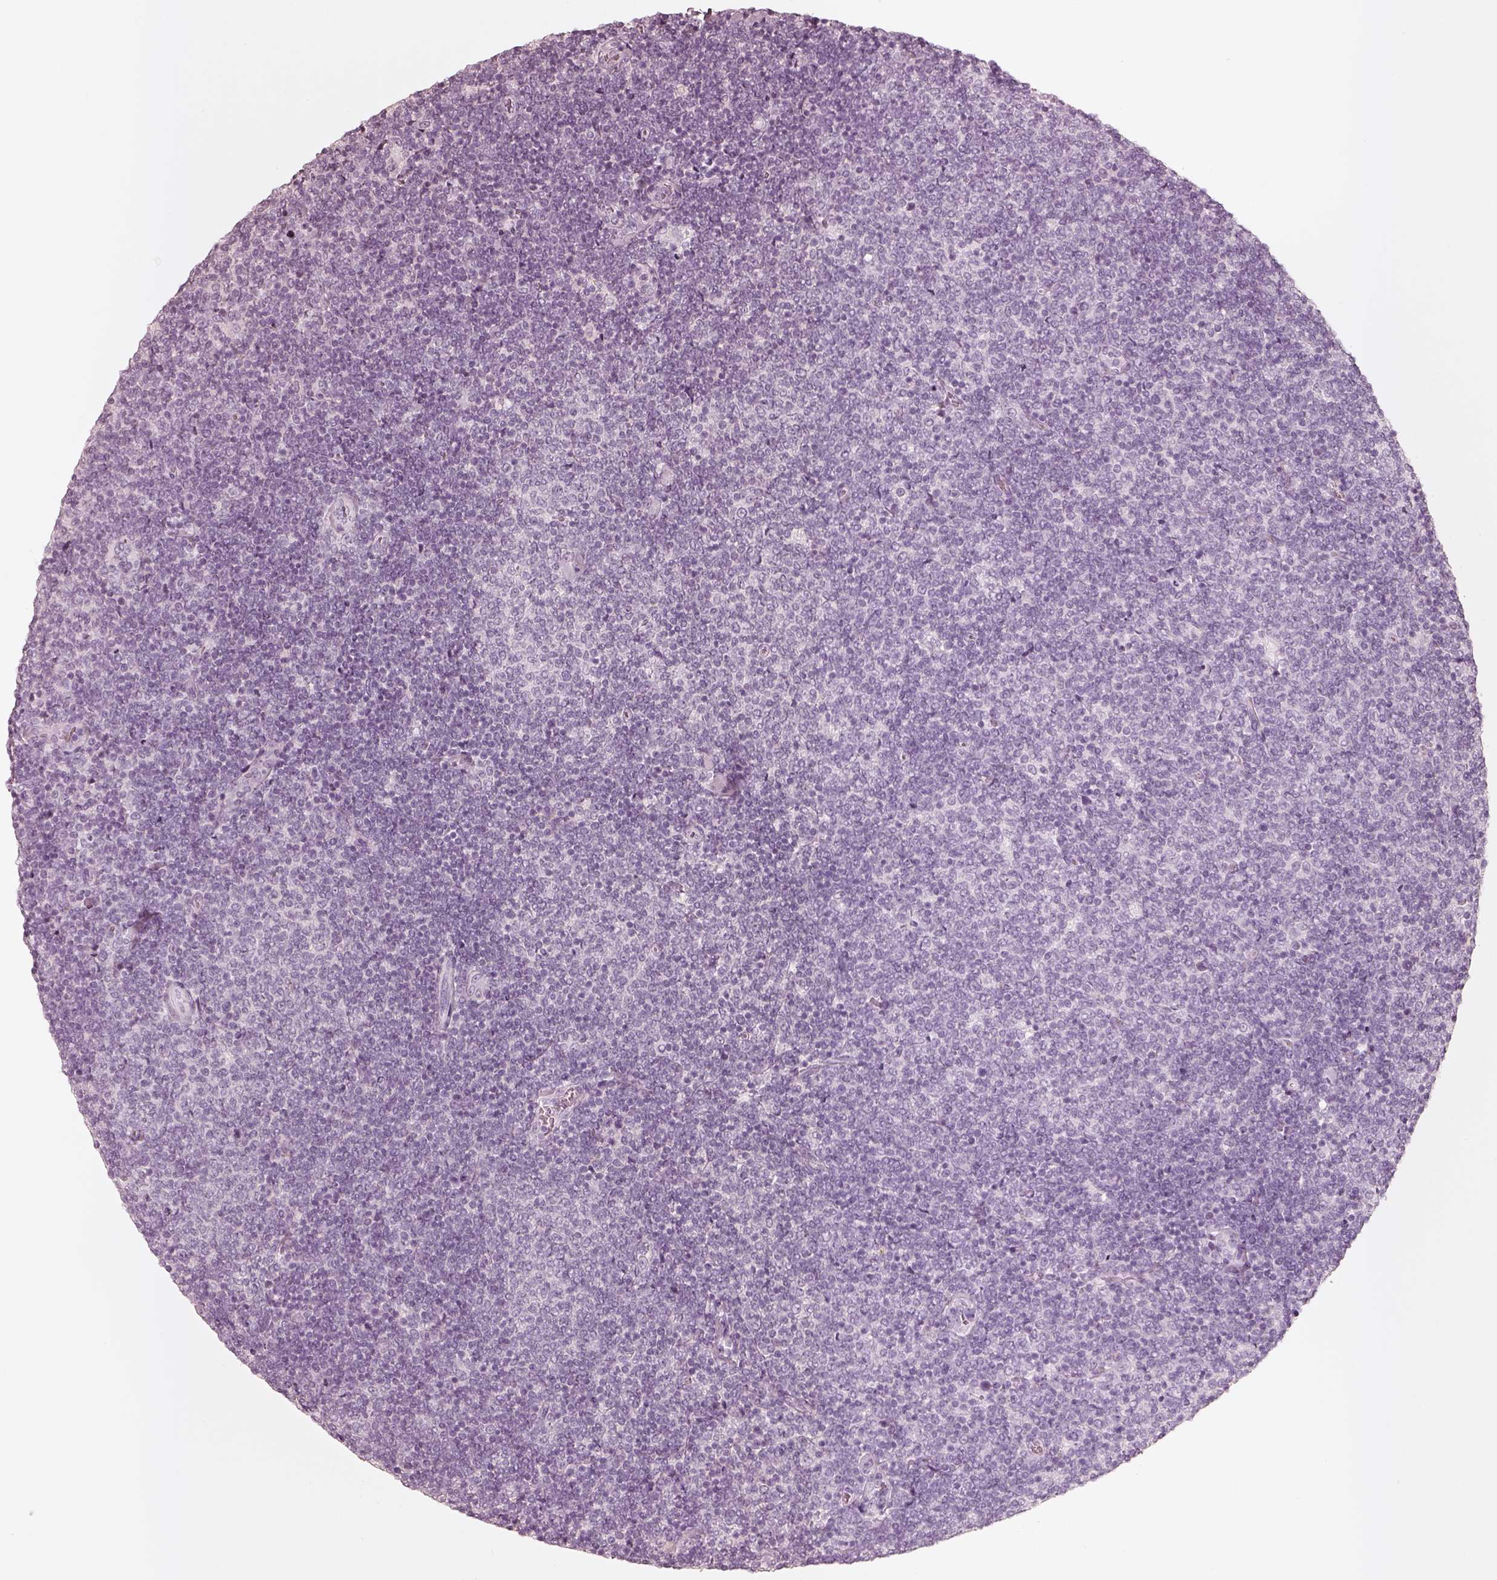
{"staining": {"intensity": "negative", "quantity": "none", "location": "none"}, "tissue": "lymphoma", "cell_type": "Tumor cells", "image_type": "cancer", "snomed": [{"axis": "morphology", "description": "Malignant lymphoma, non-Hodgkin's type, Low grade"}, {"axis": "topography", "description": "Lymph node"}], "caption": "Lymphoma was stained to show a protein in brown. There is no significant staining in tumor cells. (IHC, brightfield microscopy, high magnification).", "gene": "KRT72", "patient": {"sex": "male", "age": 52}}